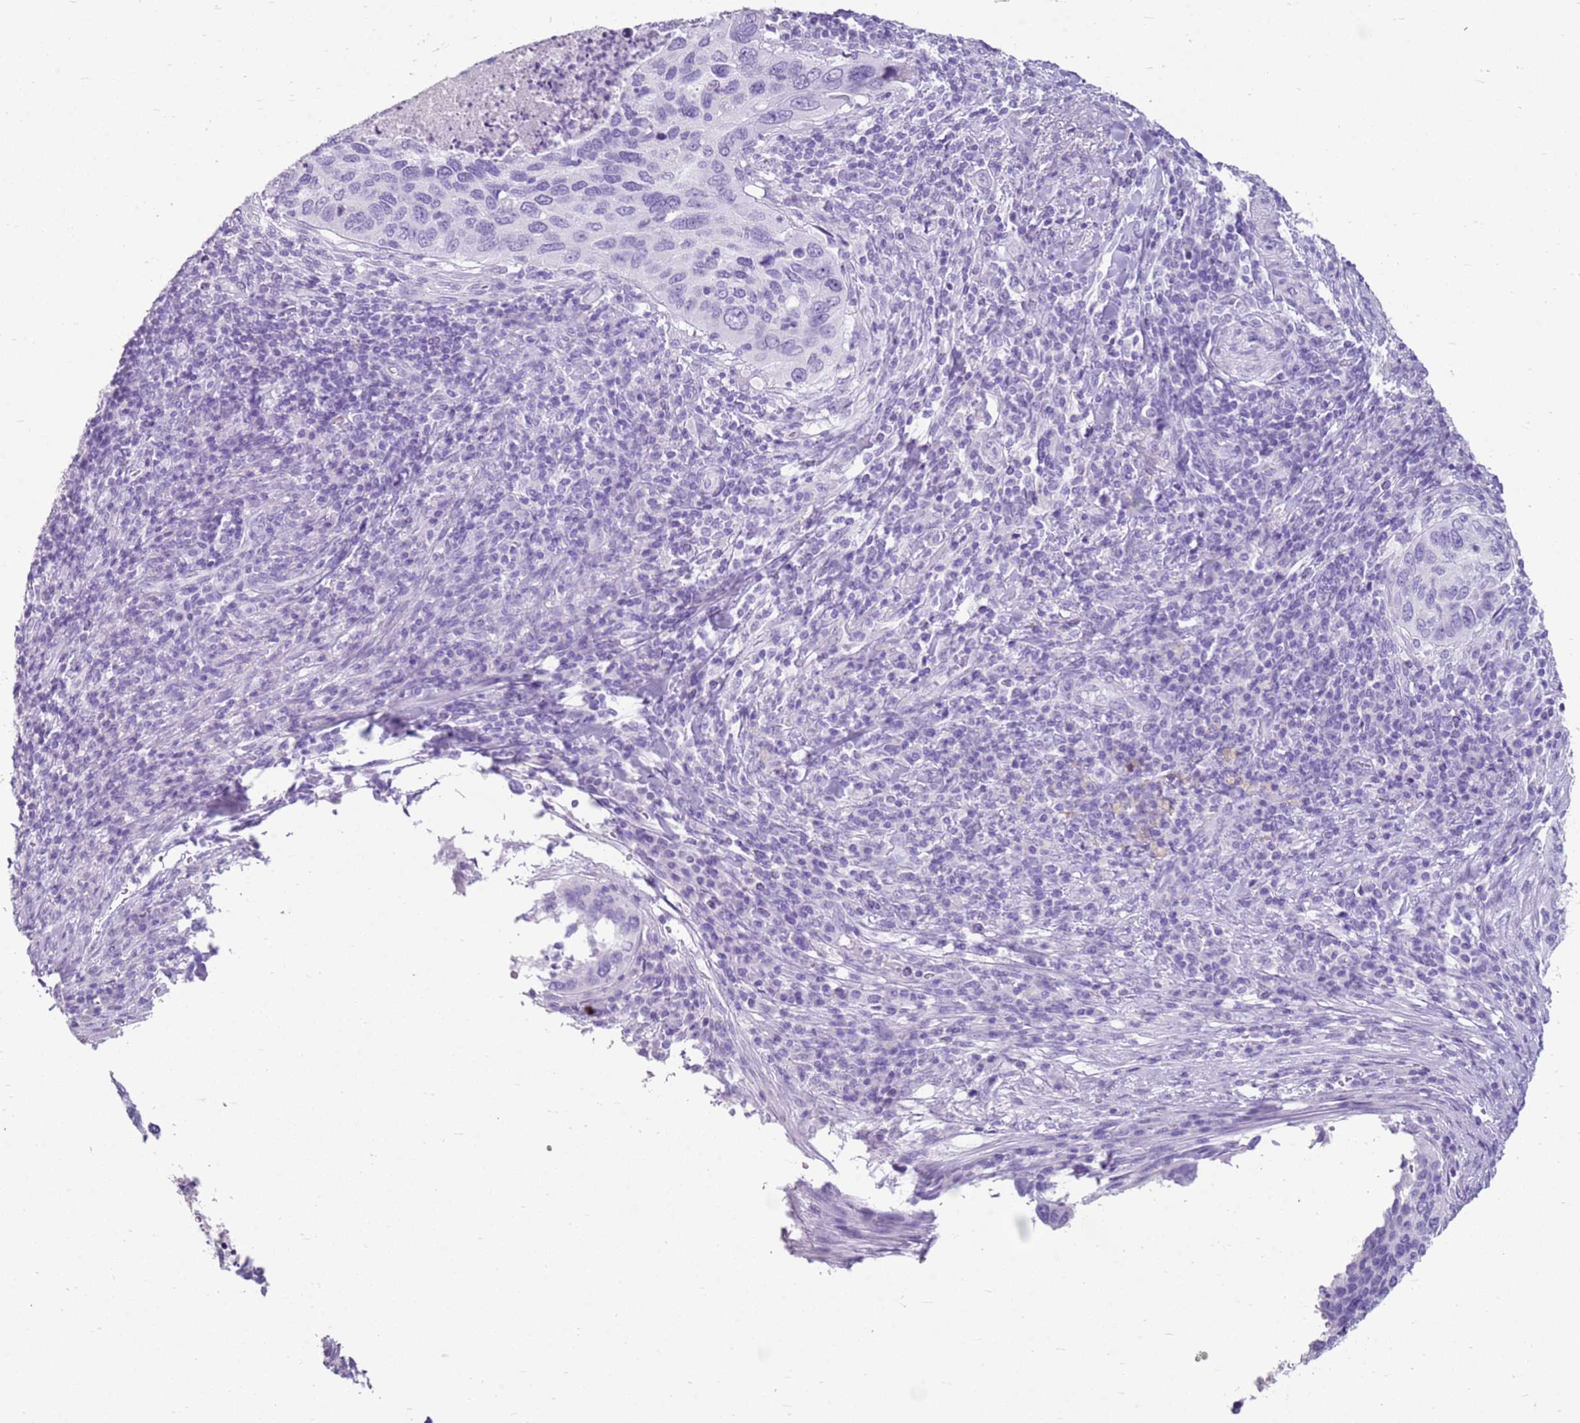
{"staining": {"intensity": "negative", "quantity": "none", "location": "none"}, "tissue": "cervical cancer", "cell_type": "Tumor cells", "image_type": "cancer", "snomed": [{"axis": "morphology", "description": "Squamous cell carcinoma, NOS"}, {"axis": "topography", "description": "Cervix"}], "caption": "Immunohistochemistry (IHC) photomicrograph of neoplastic tissue: human cervical cancer stained with DAB shows no significant protein positivity in tumor cells.", "gene": "CA8", "patient": {"sex": "female", "age": 38}}